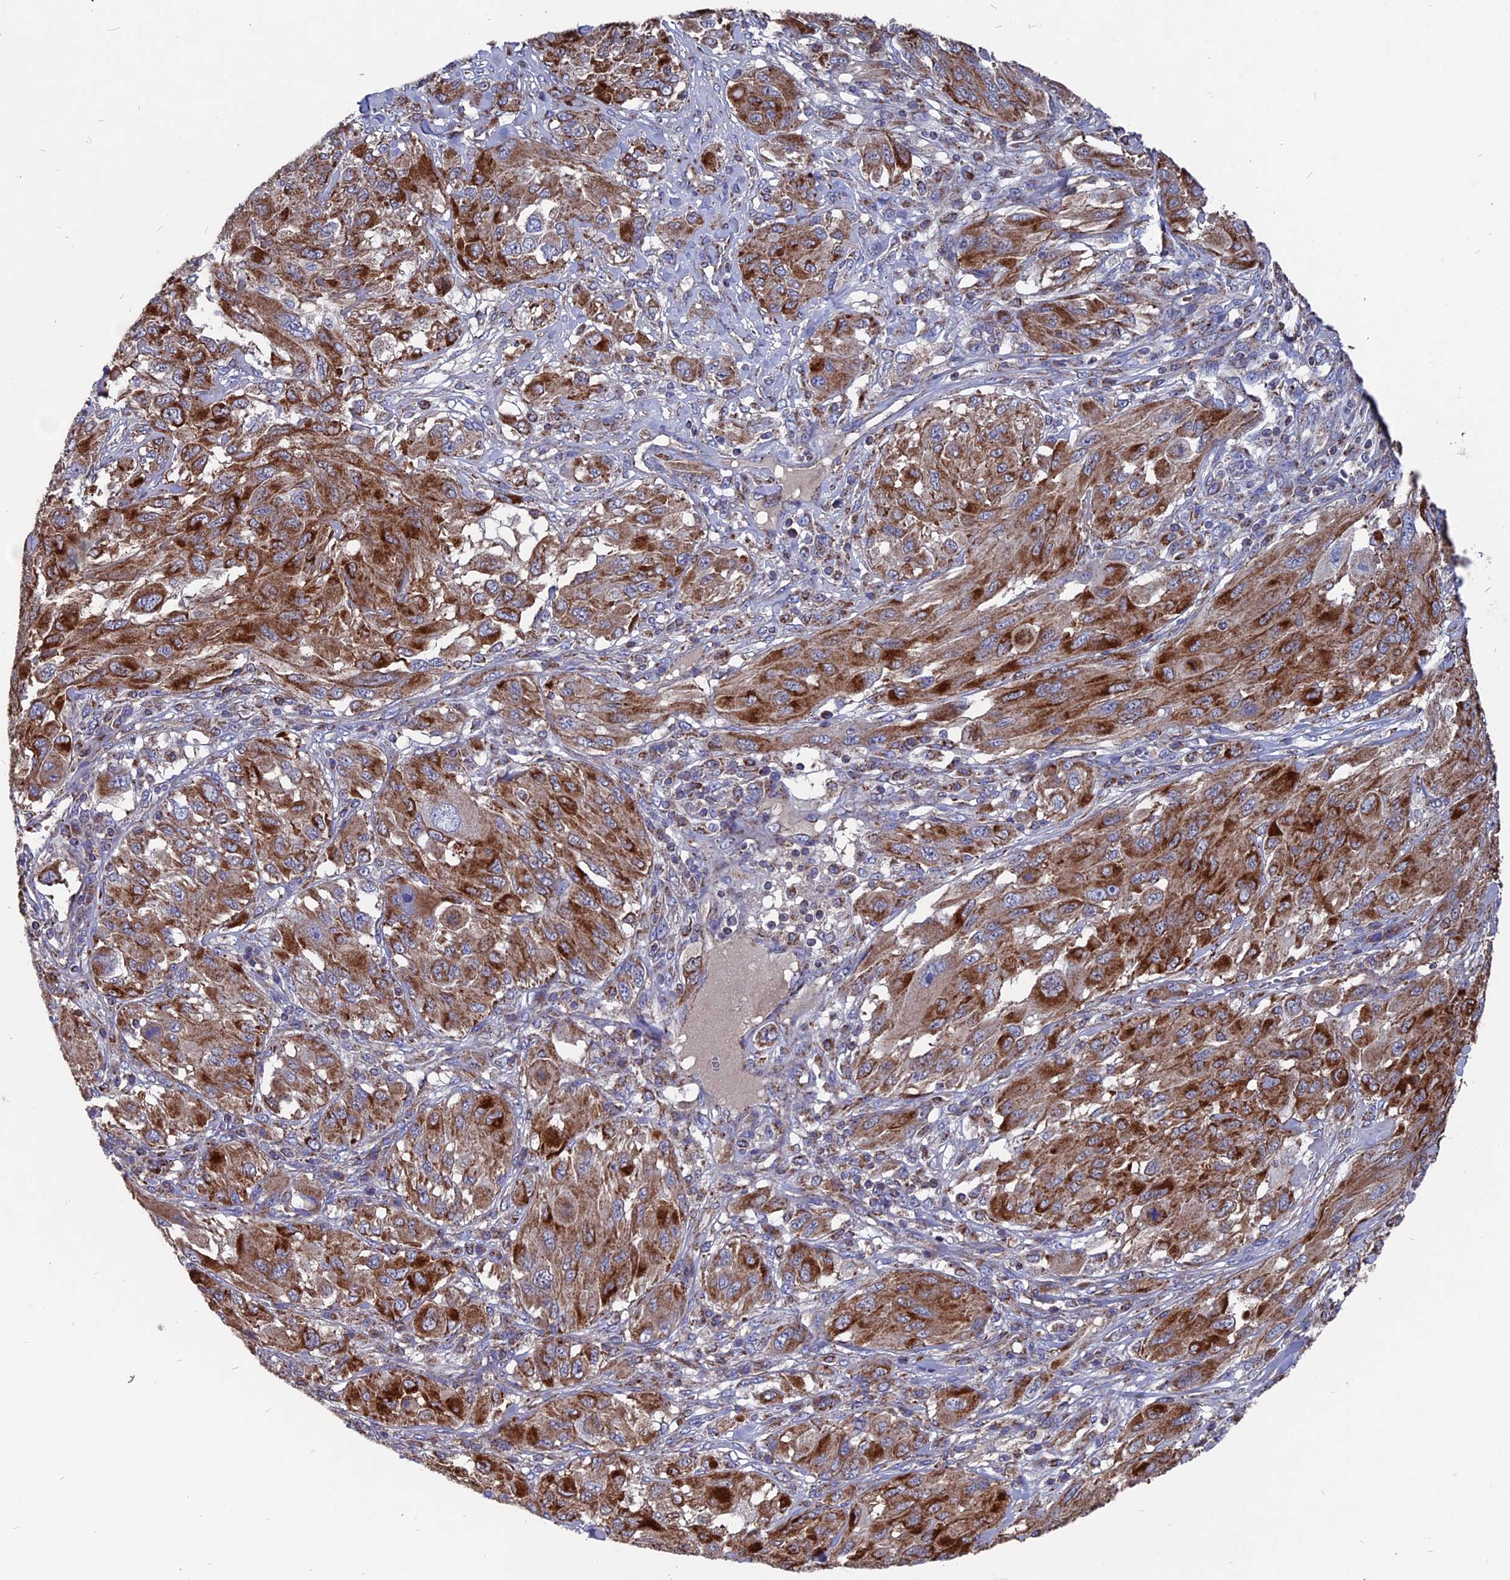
{"staining": {"intensity": "strong", "quantity": ">75%", "location": "cytoplasmic/membranous"}, "tissue": "melanoma", "cell_type": "Tumor cells", "image_type": "cancer", "snomed": [{"axis": "morphology", "description": "Malignant melanoma, NOS"}, {"axis": "topography", "description": "Skin"}], "caption": "This is a photomicrograph of immunohistochemistry (IHC) staining of melanoma, which shows strong expression in the cytoplasmic/membranous of tumor cells.", "gene": "TGFA", "patient": {"sex": "female", "age": 91}}